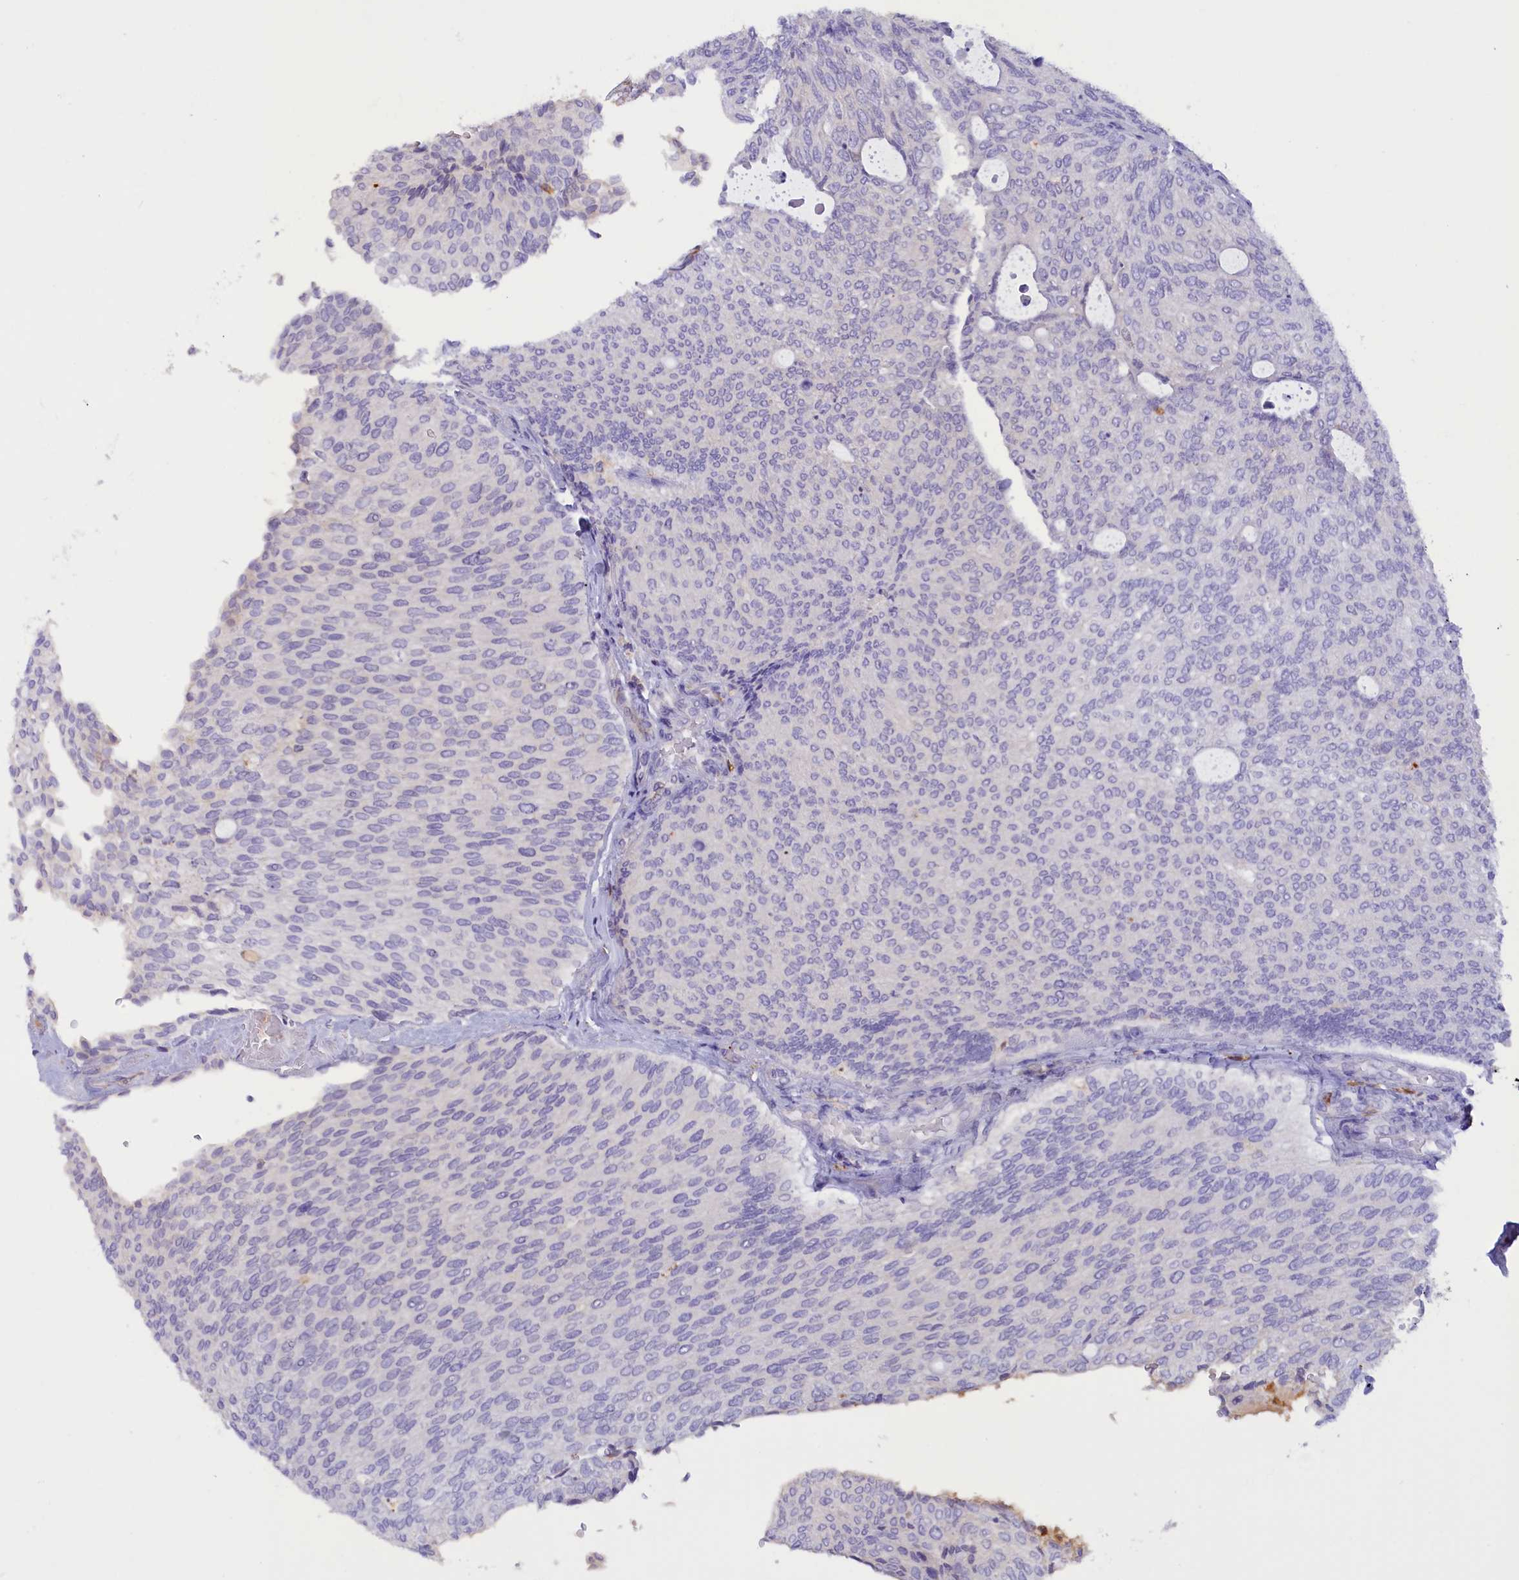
{"staining": {"intensity": "negative", "quantity": "none", "location": "none"}, "tissue": "urothelial cancer", "cell_type": "Tumor cells", "image_type": "cancer", "snomed": [{"axis": "morphology", "description": "Urothelial carcinoma, Low grade"}, {"axis": "topography", "description": "Urinary bladder"}], "caption": "This is an IHC photomicrograph of urothelial cancer. There is no staining in tumor cells.", "gene": "FAM149B1", "patient": {"sex": "female", "age": 79}}